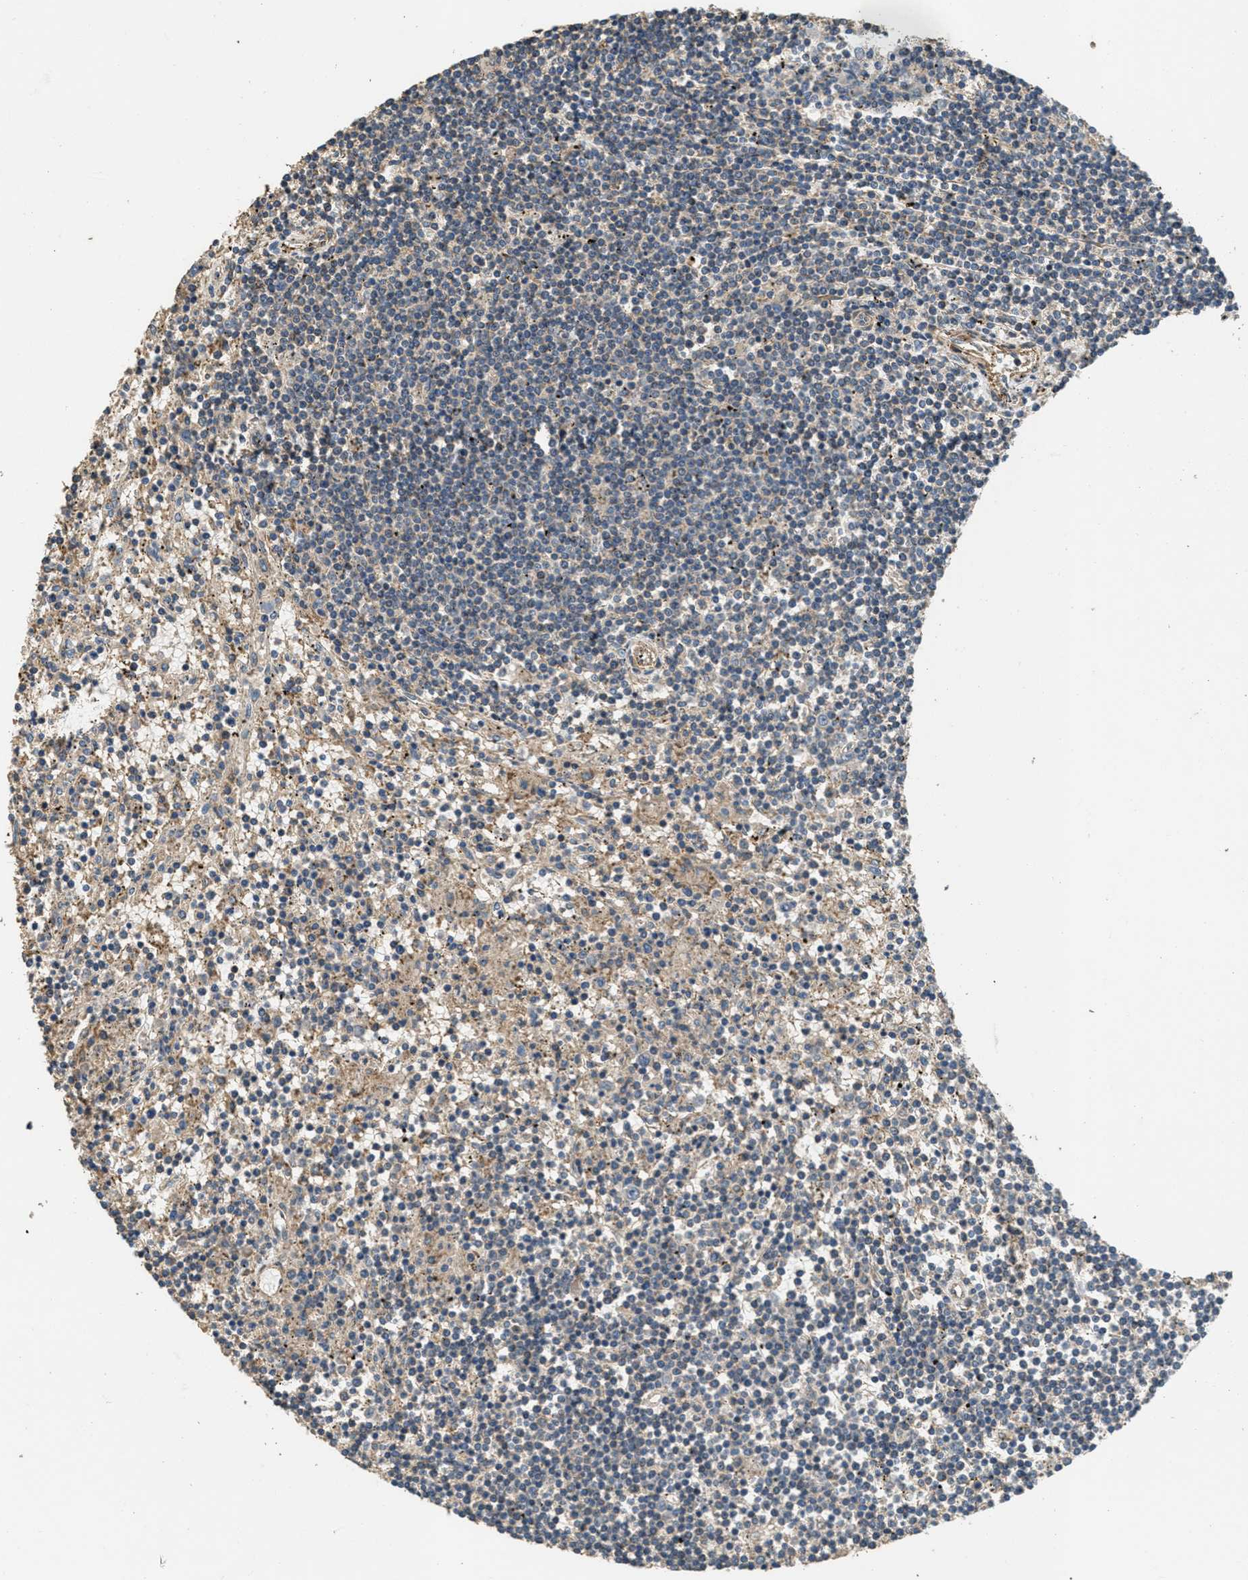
{"staining": {"intensity": "weak", "quantity": "<25%", "location": "cytoplasmic/membranous"}, "tissue": "lymphoma", "cell_type": "Tumor cells", "image_type": "cancer", "snomed": [{"axis": "morphology", "description": "Malignant lymphoma, non-Hodgkin's type, Low grade"}, {"axis": "topography", "description": "Spleen"}], "caption": "This is an immunohistochemistry (IHC) histopathology image of human malignant lymphoma, non-Hodgkin's type (low-grade). There is no positivity in tumor cells.", "gene": "THBS2", "patient": {"sex": "male", "age": 76}}